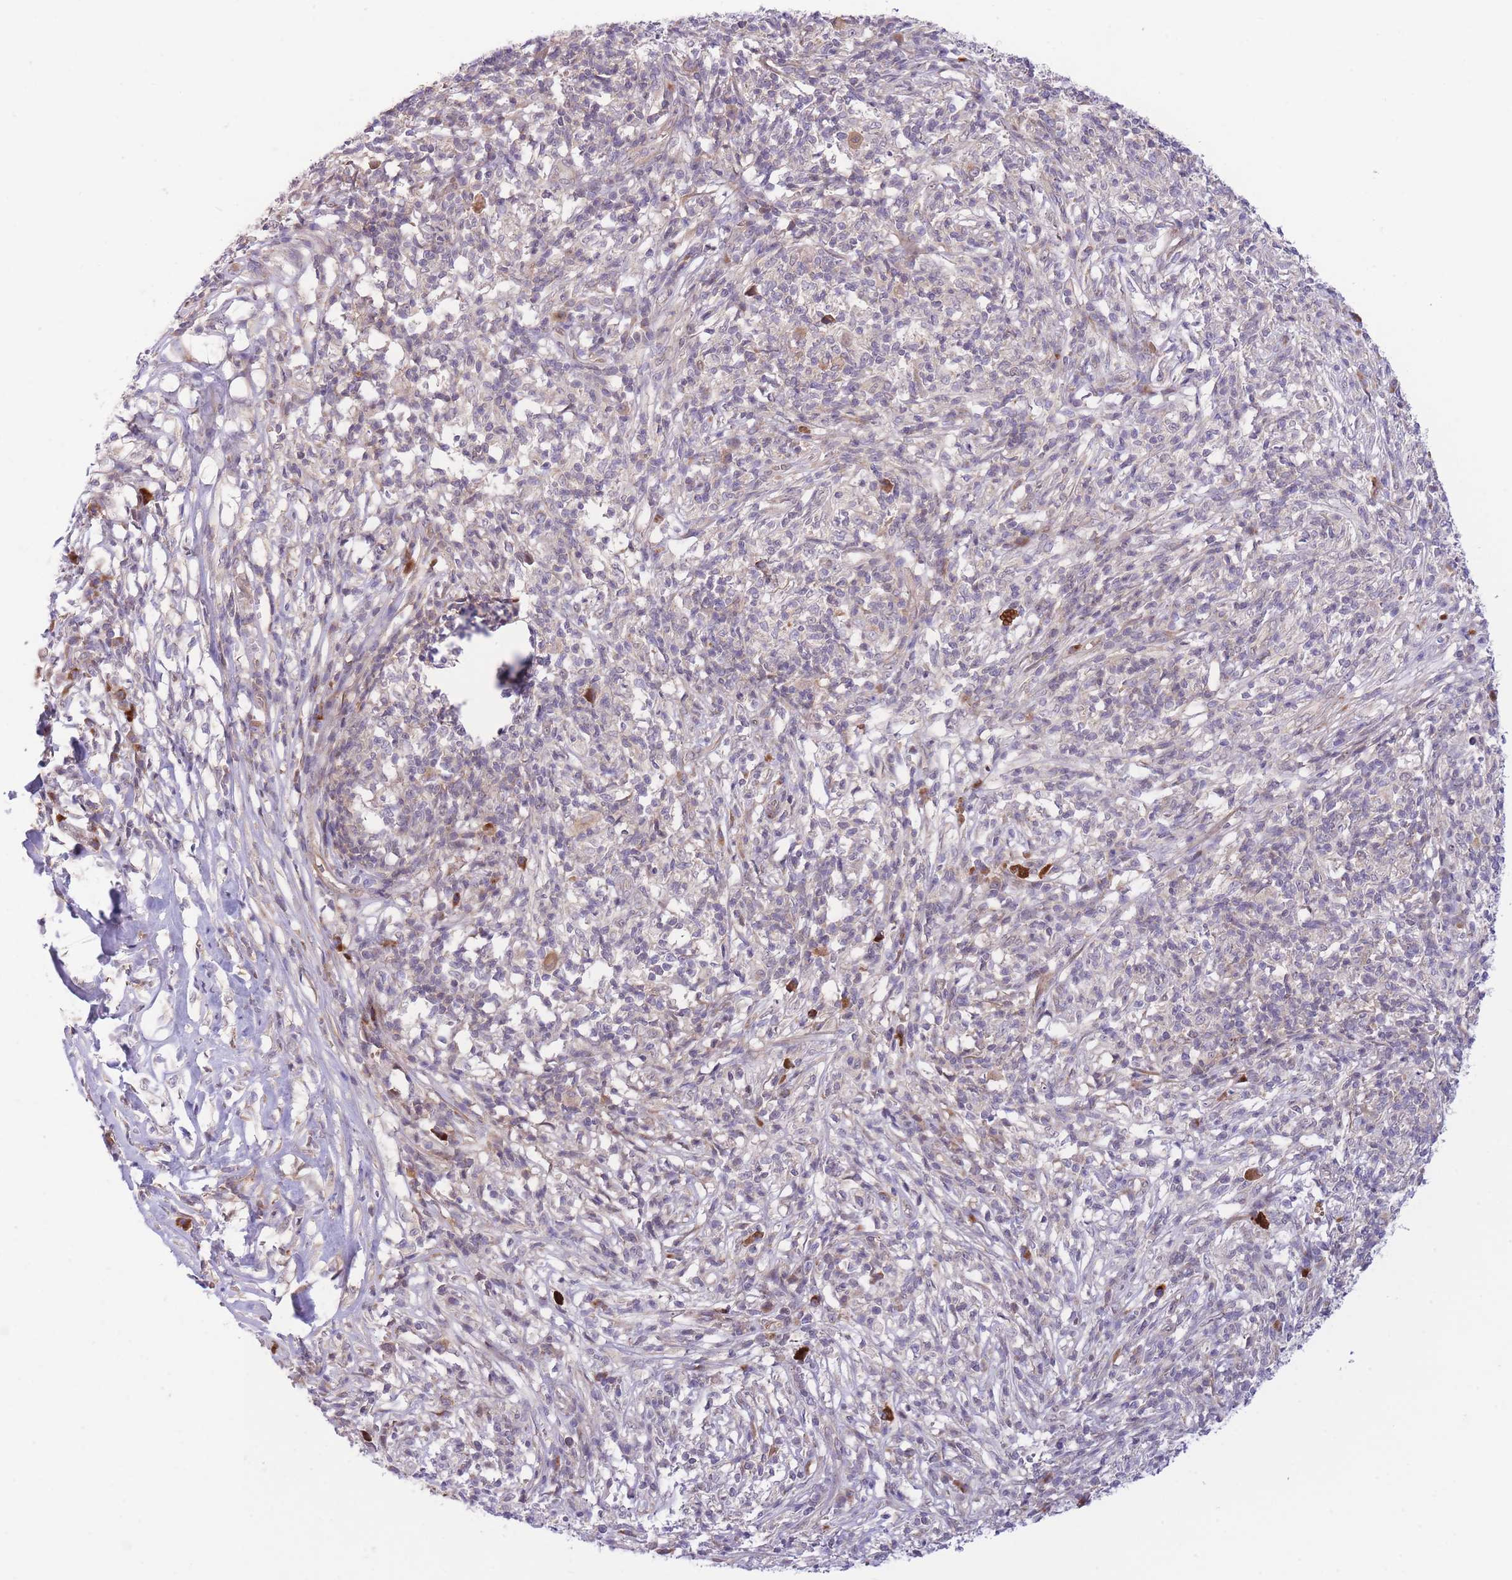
{"staining": {"intensity": "negative", "quantity": "none", "location": "none"}, "tissue": "melanoma", "cell_type": "Tumor cells", "image_type": "cancer", "snomed": [{"axis": "morphology", "description": "Malignant melanoma, NOS"}, {"axis": "topography", "description": "Skin"}], "caption": "A high-resolution image shows immunohistochemistry staining of malignant melanoma, which shows no significant expression in tumor cells.", "gene": "CDC25B", "patient": {"sex": "male", "age": 66}}